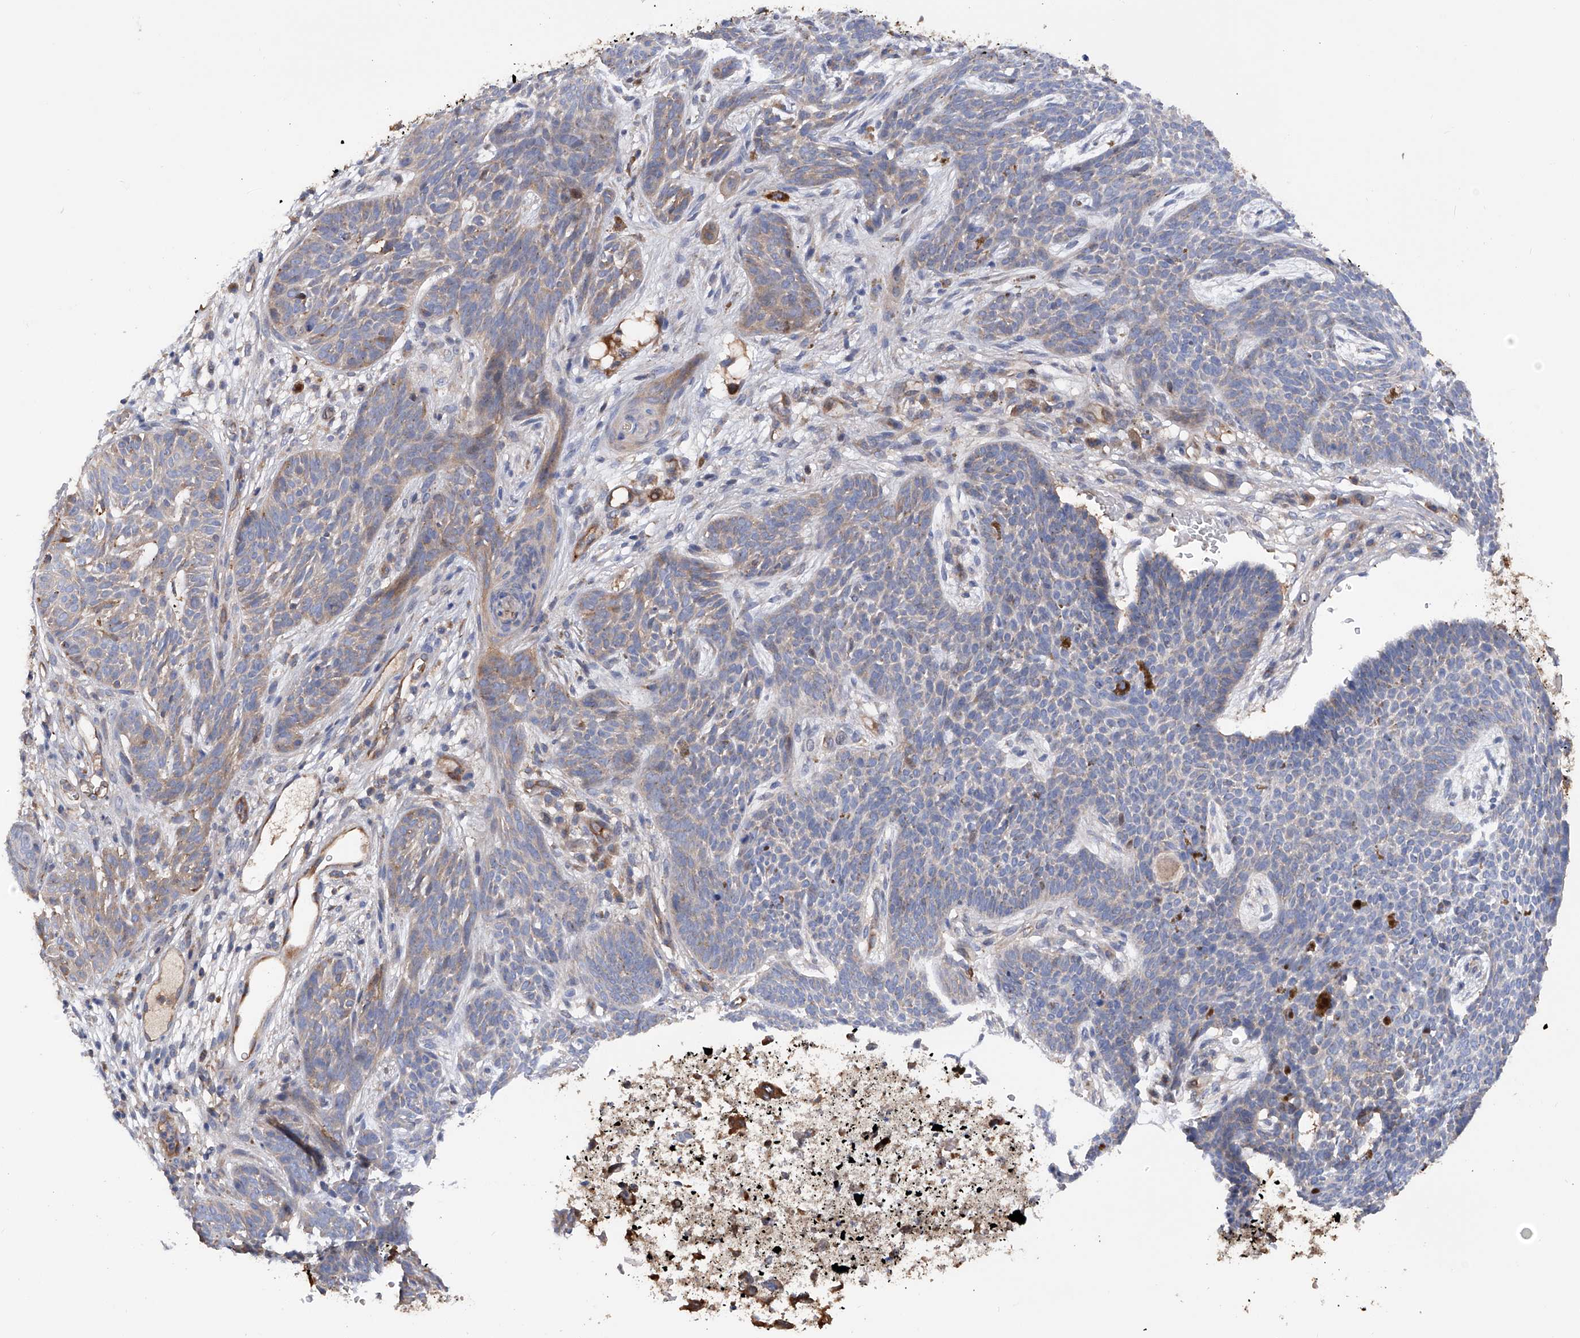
{"staining": {"intensity": "weak", "quantity": "<25%", "location": "cytoplasmic/membranous"}, "tissue": "skin cancer", "cell_type": "Tumor cells", "image_type": "cancer", "snomed": [{"axis": "morphology", "description": "Basal cell carcinoma"}, {"axis": "topography", "description": "Skin"}], "caption": "An immunohistochemistry (IHC) image of skin basal cell carcinoma is shown. There is no staining in tumor cells of skin basal cell carcinoma.", "gene": "NUDT17", "patient": {"sex": "female", "age": 84}}